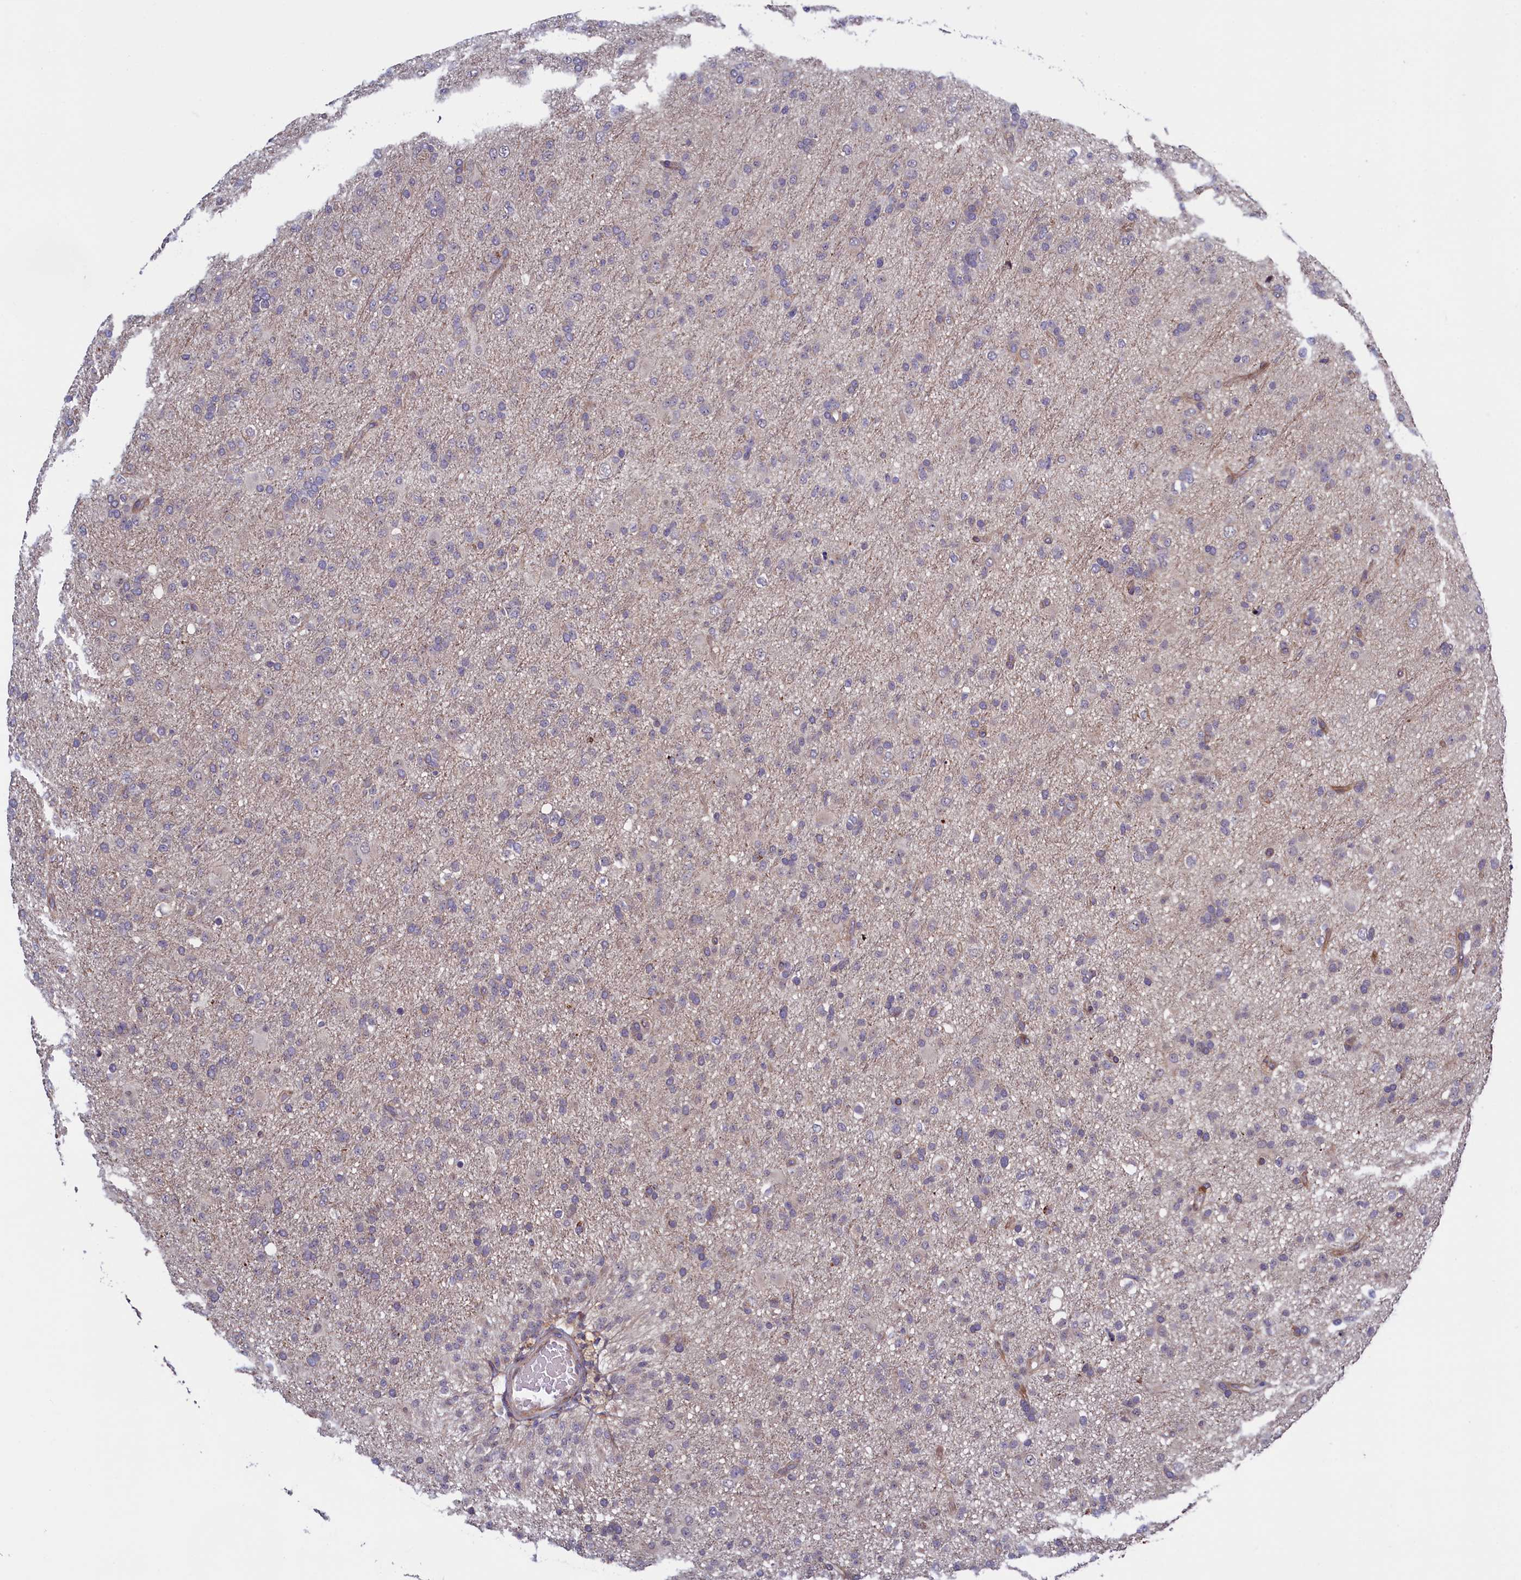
{"staining": {"intensity": "negative", "quantity": "none", "location": "none"}, "tissue": "glioma", "cell_type": "Tumor cells", "image_type": "cancer", "snomed": [{"axis": "morphology", "description": "Glioma, malignant, Low grade"}, {"axis": "topography", "description": "Brain"}], "caption": "Immunohistochemistry of glioma demonstrates no expression in tumor cells.", "gene": "PIK3C3", "patient": {"sex": "male", "age": 65}}